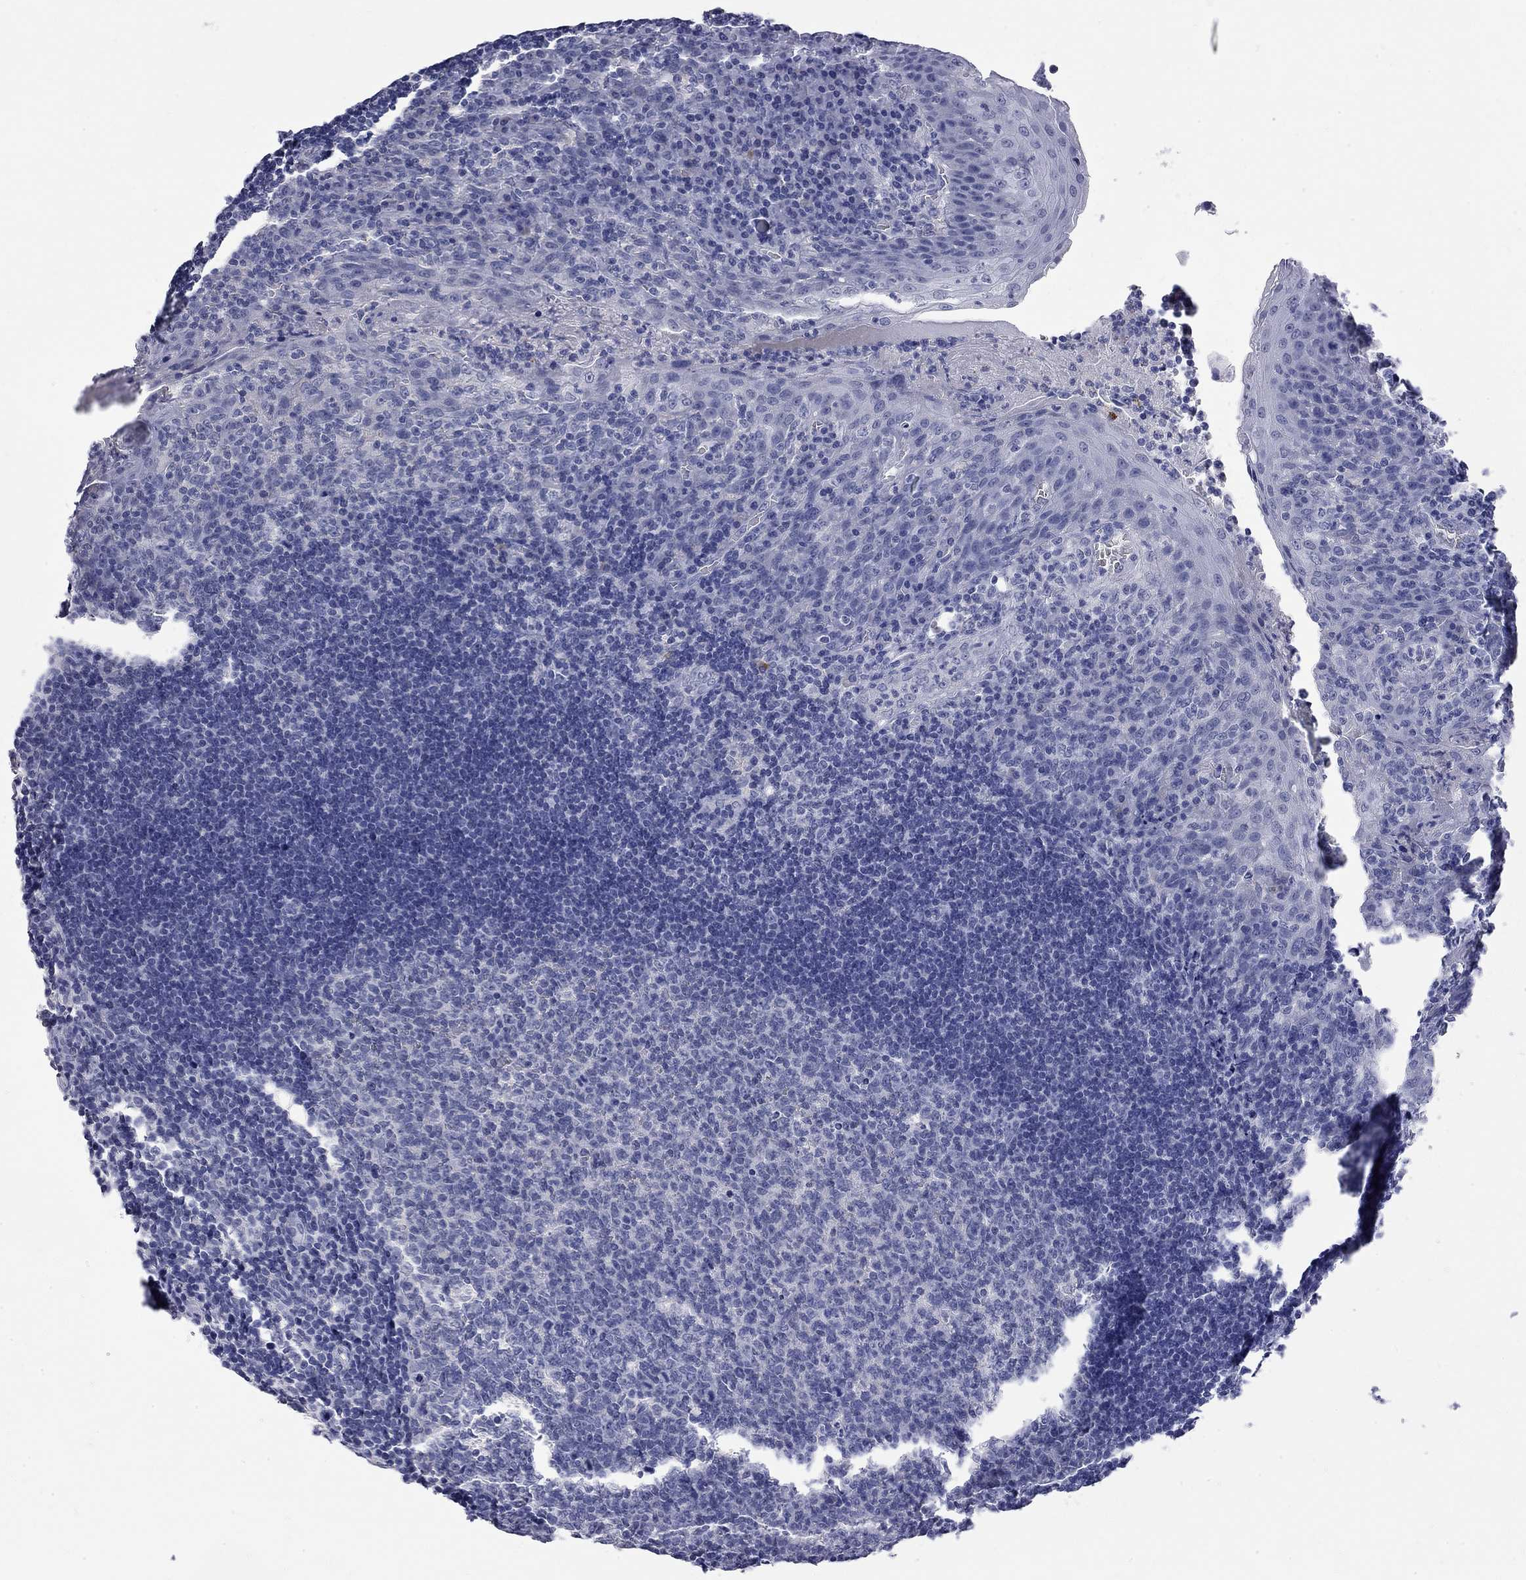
{"staining": {"intensity": "negative", "quantity": "none", "location": "none"}, "tissue": "tonsil", "cell_type": "Germinal center cells", "image_type": "normal", "snomed": [{"axis": "morphology", "description": "Normal tissue, NOS"}, {"axis": "topography", "description": "Tonsil"}], "caption": "The histopathology image demonstrates no significant expression in germinal center cells of tonsil. Brightfield microscopy of immunohistochemistry stained with DAB (3,3'-diaminobenzidine) (brown) and hematoxylin (blue), captured at high magnification.", "gene": "FAM221B", "patient": {"sex": "male", "age": 17}}